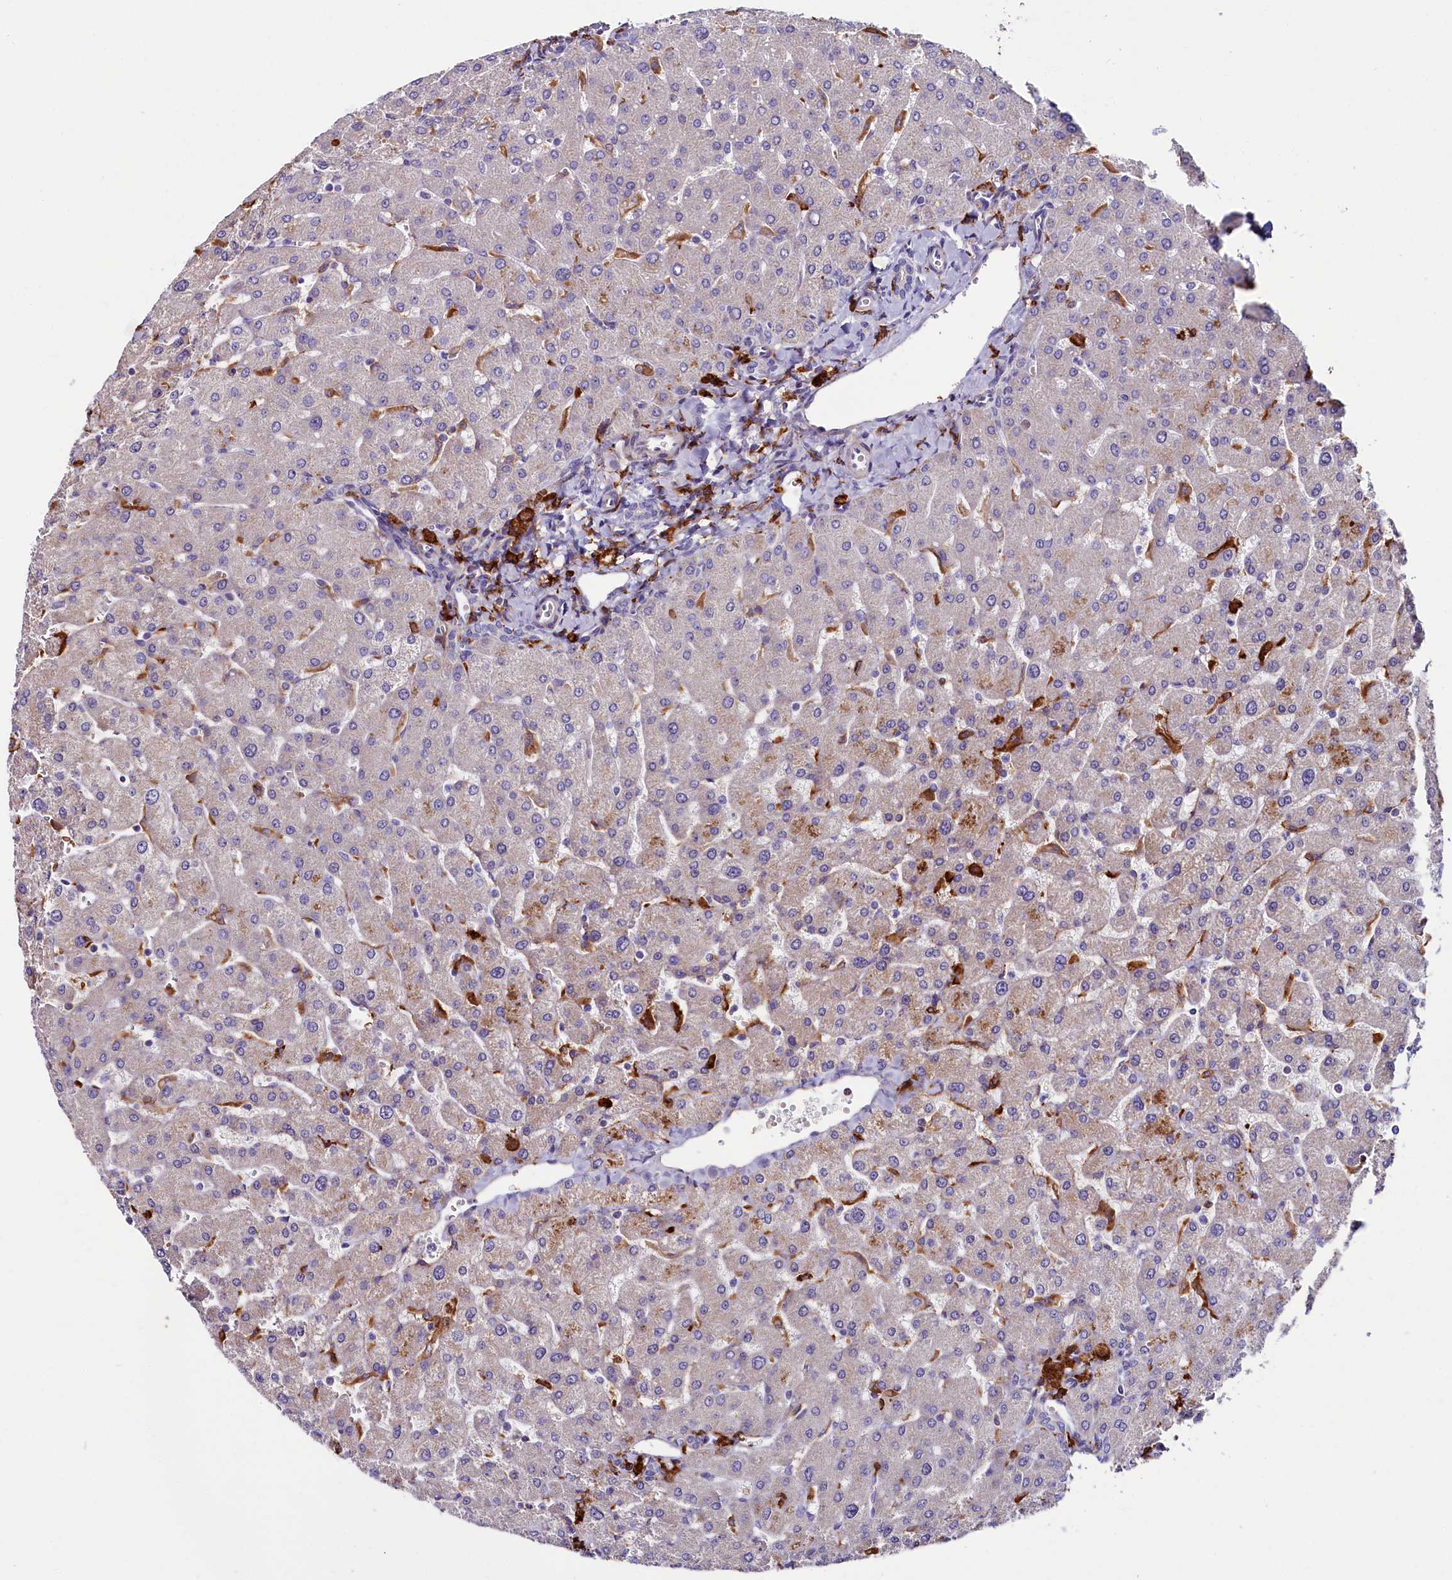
{"staining": {"intensity": "negative", "quantity": "none", "location": "none"}, "tissue": "liver", "cell_type": "Cholangiocytes", "image_type": "normal", "snomed": [{"axis": "morphology", "description": "Normal tissue, NOS"}, {"axis": "topography", "description": "Liver"}], "caption": "This histopathology image is of normal liver stained with immunohistochemistry (IHC) to label a protein in brown with the nuclei are counter-stained blue. There is no positivity in cholangiocytes. (DAB (3,3'-diaminobenzidine) immunohistochemistry with hematoxylin counter stain).", "gene": "IL20RA", "patient": {"sex": "male", "age": 55}}